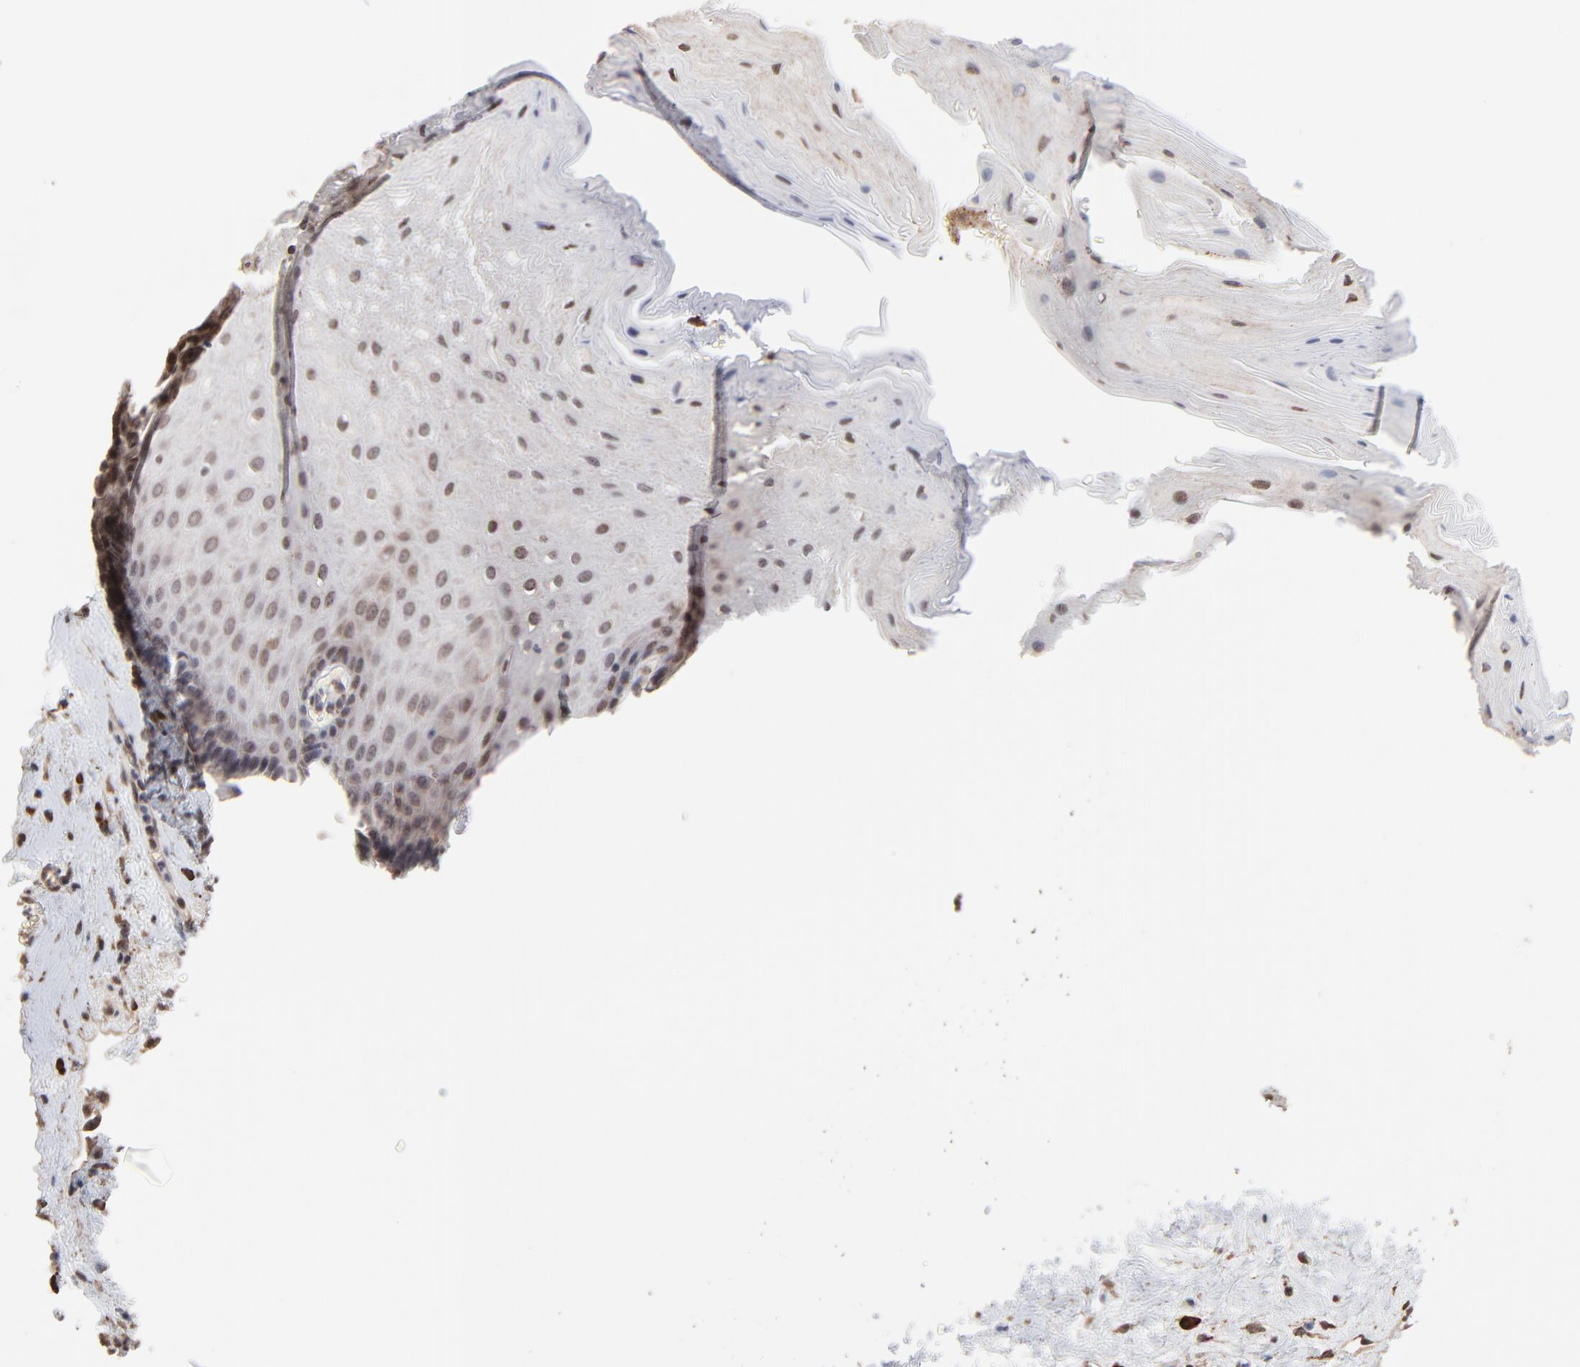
{"staining": {"intensity": "weak", "quantity": "25%-75%", "location": "cytoplasmic/membranous"}, "tissue": "esophagus", "cell_type": "Squamous epithelial cells", "image_type": "normal", "snomed": [{"axis": "morphology", "description": "Normal tissue, NOS"}, {"axis": "topography", "description": "Esophagus"}], "caption": "Immunohistochemical staining of unremarkable human esophagus reveals weak cytoplasmic/membranous protein positivity in about 25%-75% of squamous epithelial cells.", "gene": "CHM", "patient": {"sex": "male", "age": 62}}